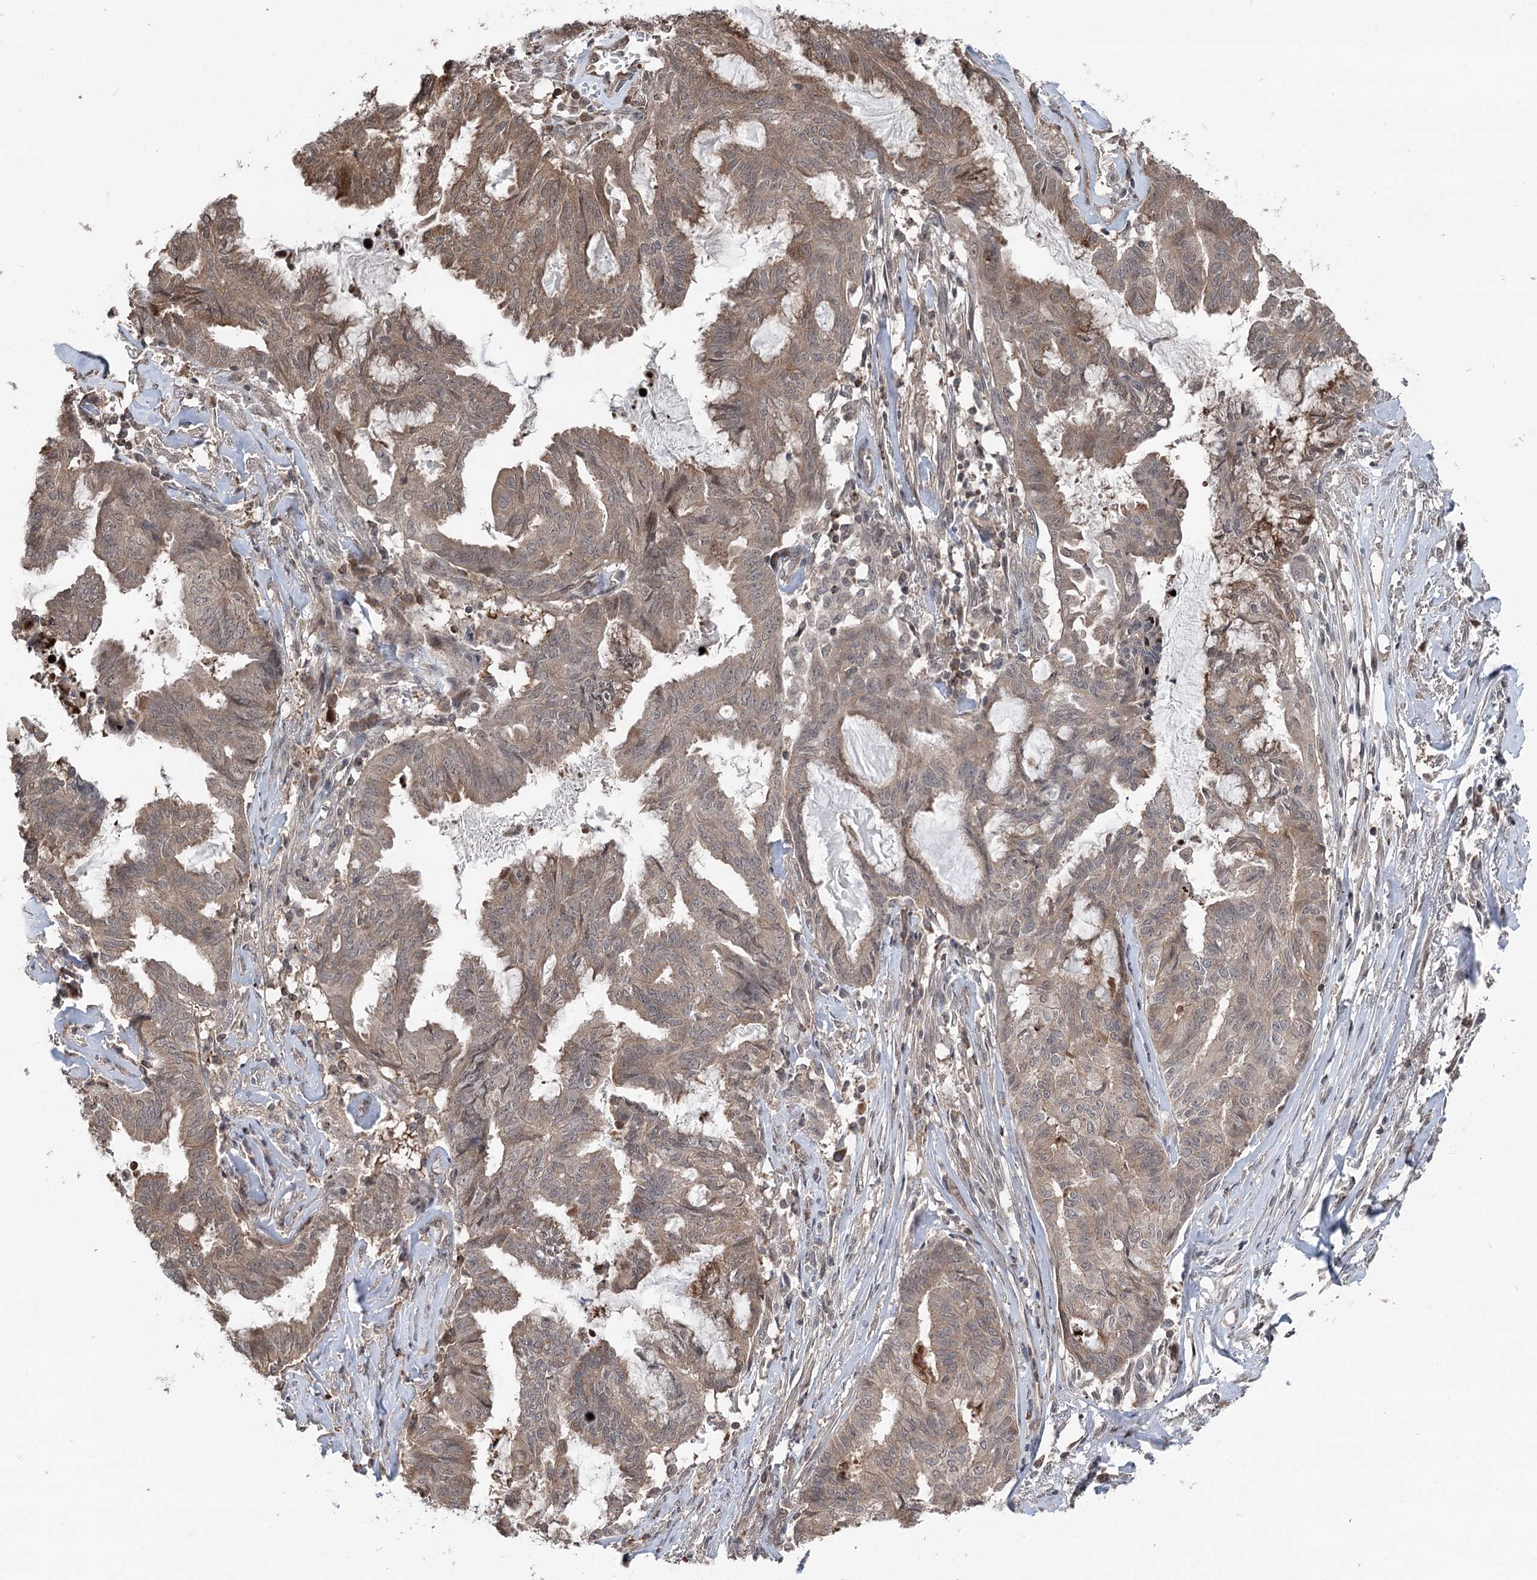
{"staining": {"intensity": "moderate", "quantity": ">75%", "location": "cytoplasmic/membranous"}, "tissue": "endometrial cancer", "cell_type": "Tumor cells", "image_type": "cancer", "snomed": [{"axis": "morphology", "description": "Adenocarcinoma, NOS"}, {"axis": "topography", "description": "Endometrium"}], "caption": "Endometrial cancer tissue shows moderate cytoplasmic/membranous positivity in approximately >75% of tumor cells, visualized by immunohistochemistry. (IHC, brightfield microscopy, high magnification).", "gene": "CCSER2", "patient": {"sex": "female", "age": 86}}